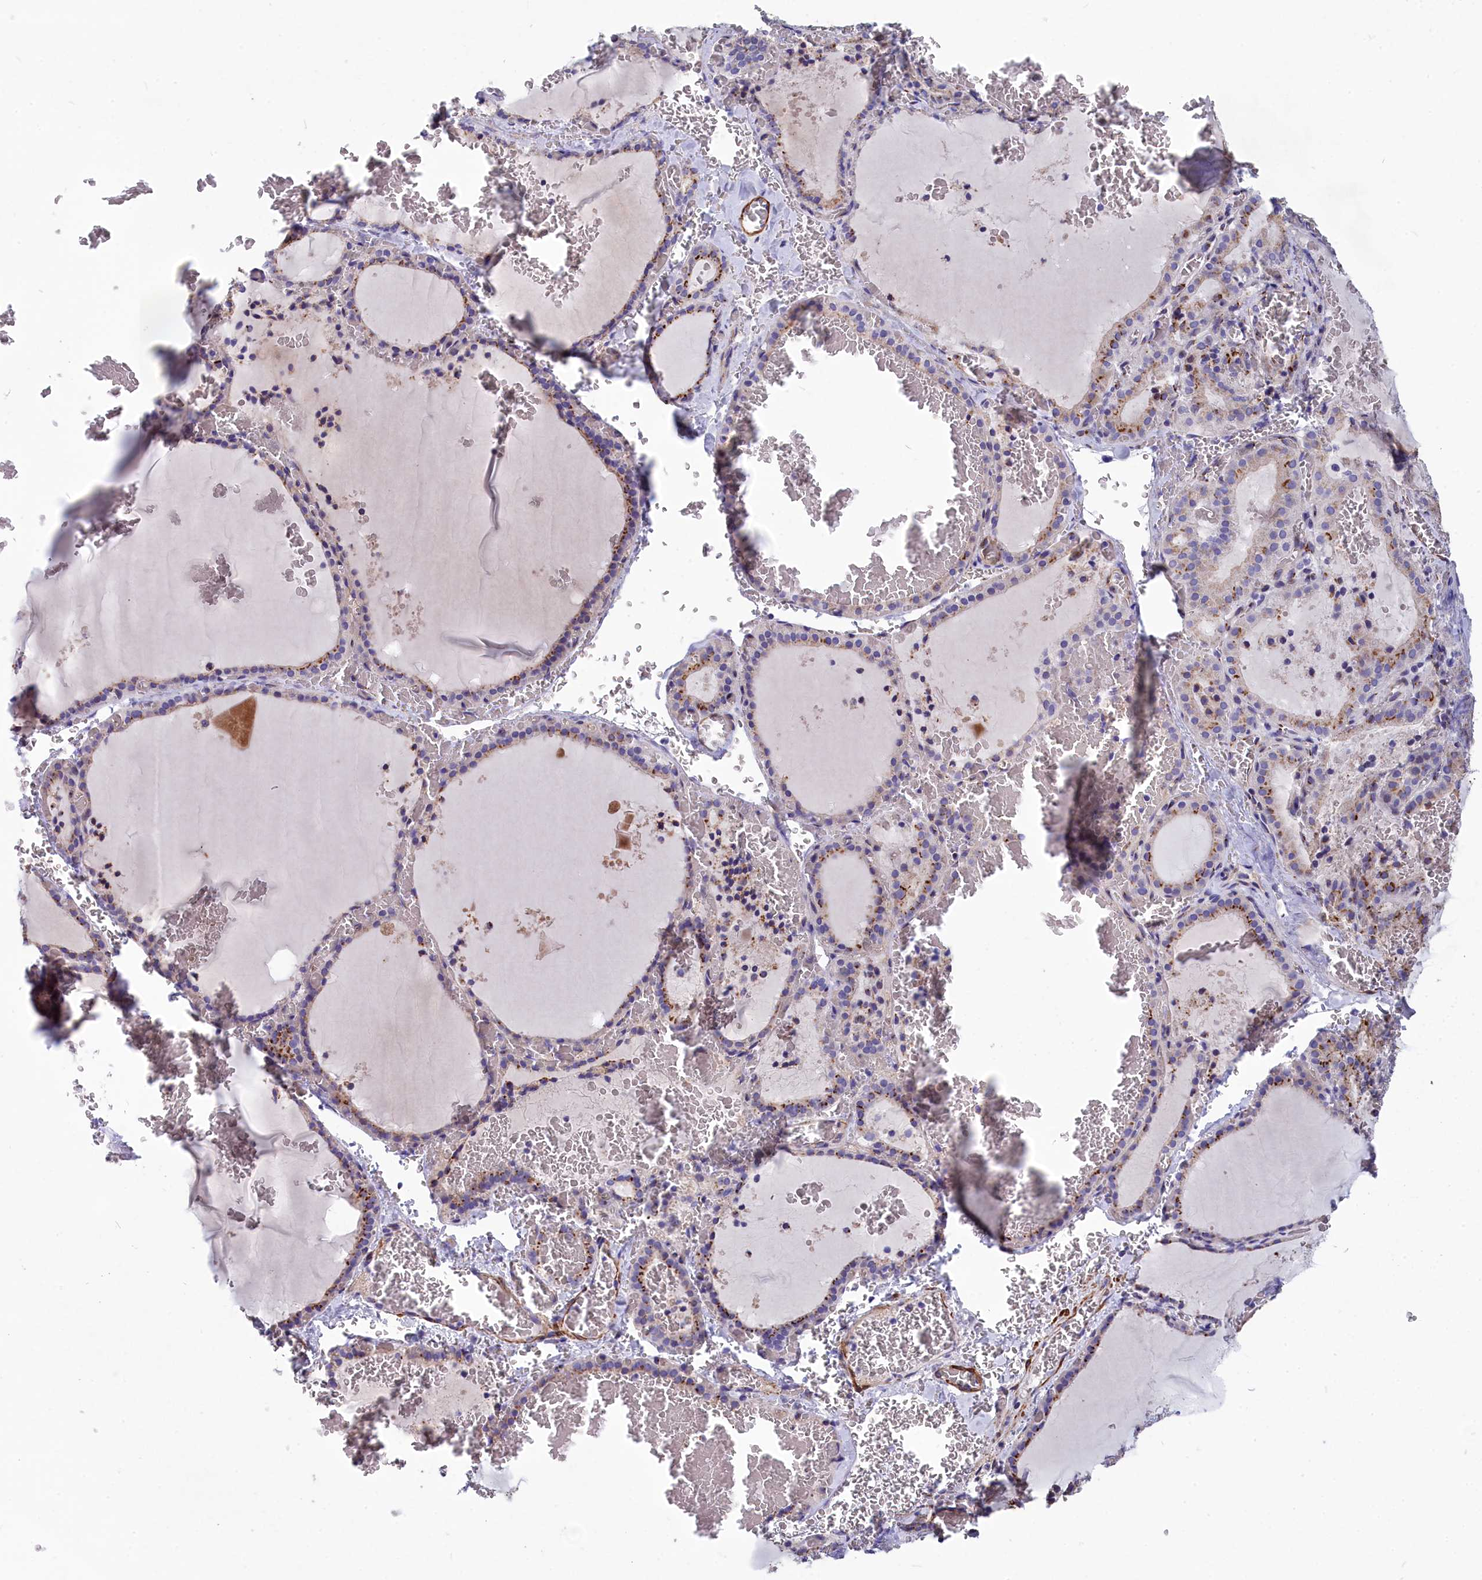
{"staining": {"intensity": "moderate", "quantity": "25%-75%", "location": "cytoplasmic/membranous"}, "tissue": "thyroid gland", "cell_type": "Glandular cells", "image_type": "normal", "snomed": [{"axis": "morphology", "description": "Normal tissue, NOS"}, {"axis": "topography", "description": "Thyroid gland"}], "caption": "Benign thyroid gland exhibits moderate cytoplasmic/membranous staining in about 25%-75% of glandular cells, visualized by immunohistochemistry.", "gene": "TUBGCP4", "patient": {"sex": "female", "age": 39}}